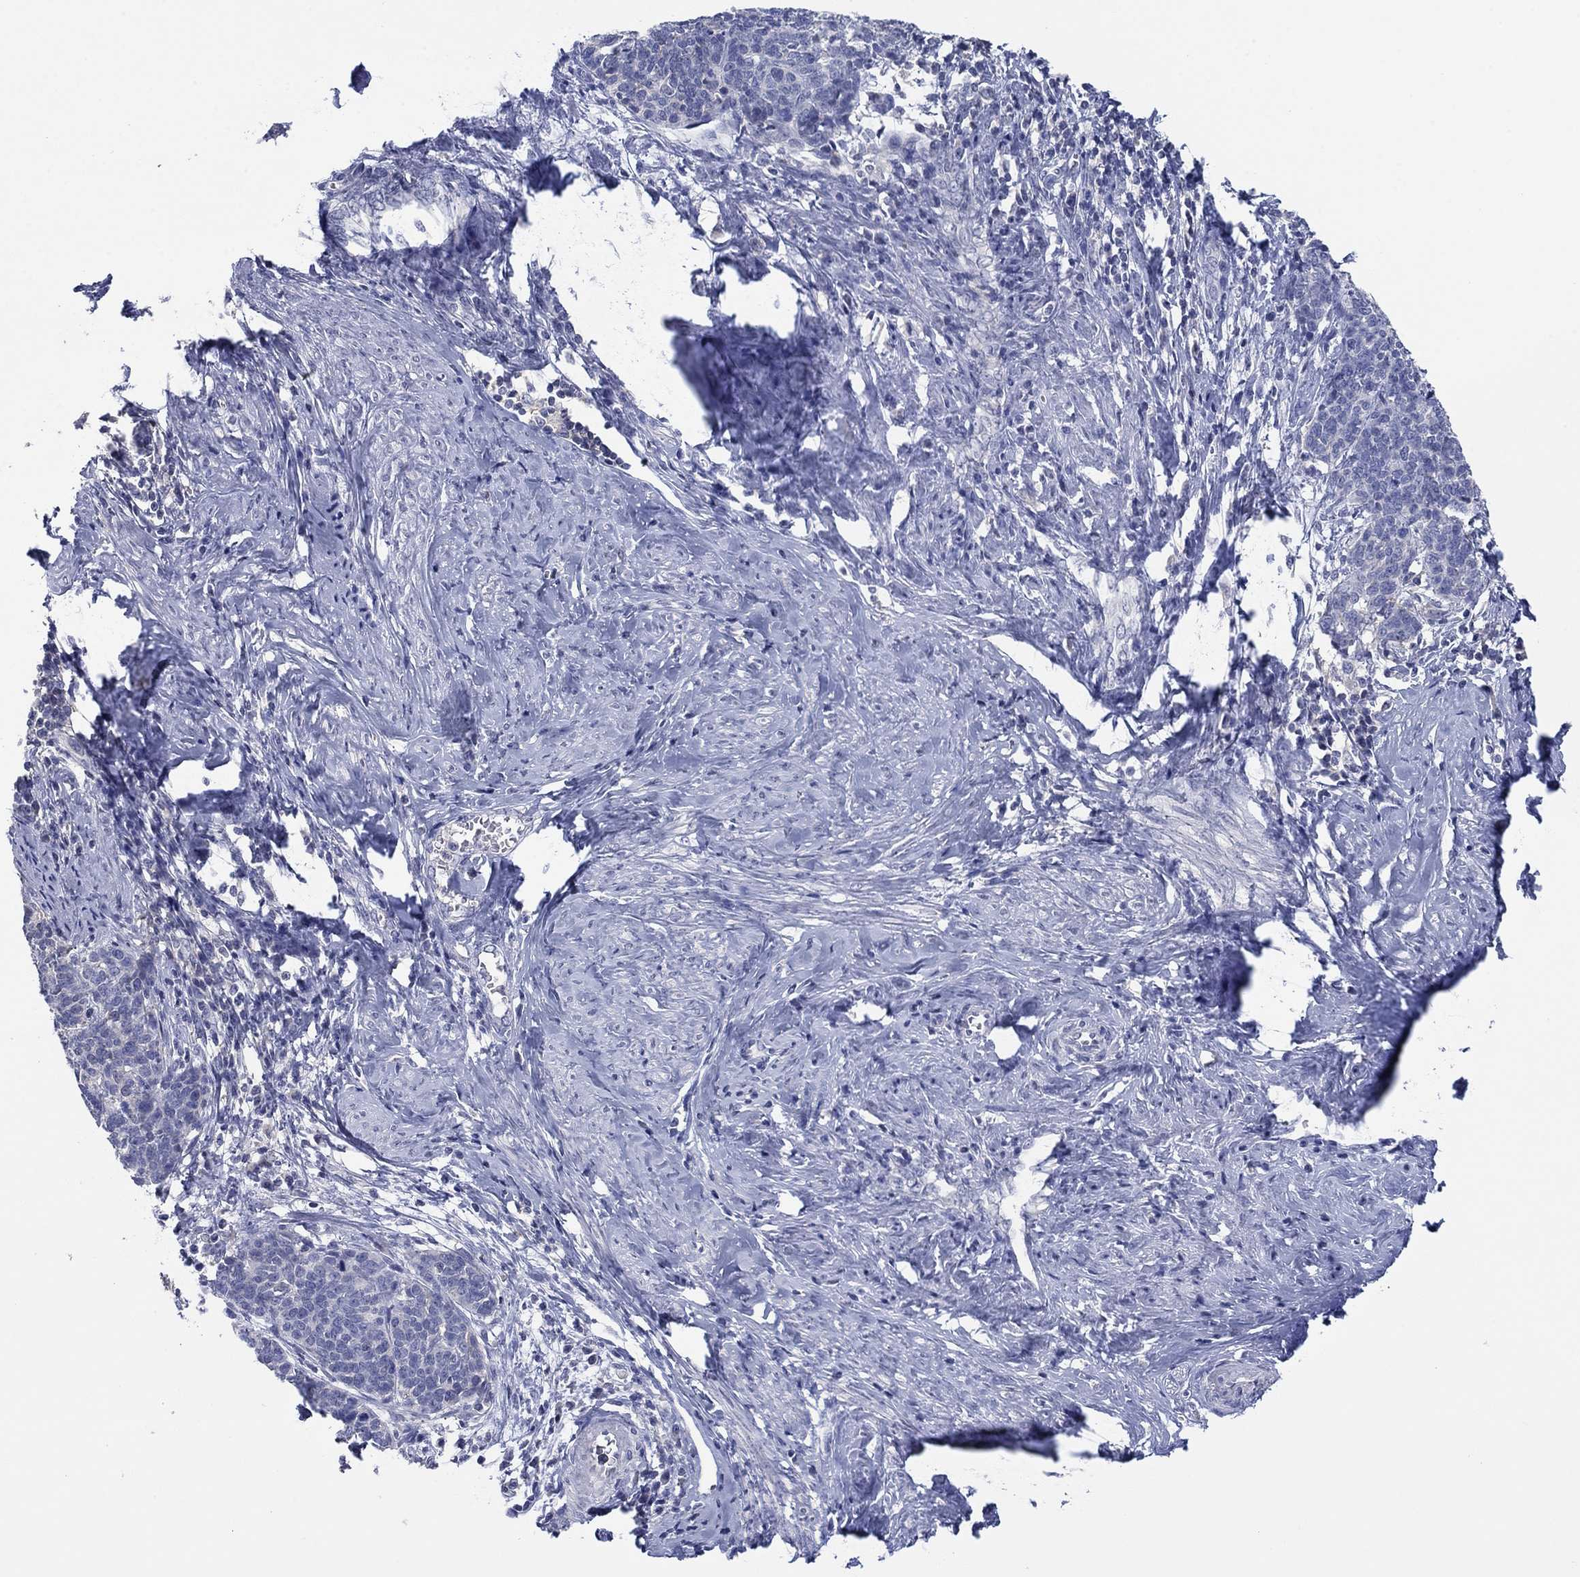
{"staining": {"intensity": "negative", "quantity": "none", "location": "none"}, "tissue": "cervical cancer", "cell_type": "Tumor cells", "image_type": "cancer", "snomed": [{"axis": "morphology", "description": "Normal tissue, NOS"}, {"axis": "morphology", "description": "Squamous cell carcinoma, NOS"}, {"axis": "topography", "description": "Cervix"}], "caption": "This is an immunohistochemistry photomicrograph of human cervical squamous cell carcinoma. There is no expression in tumor cells.", "gene": "FER1L6", "patient": {"sex": "female", "age": 39}}